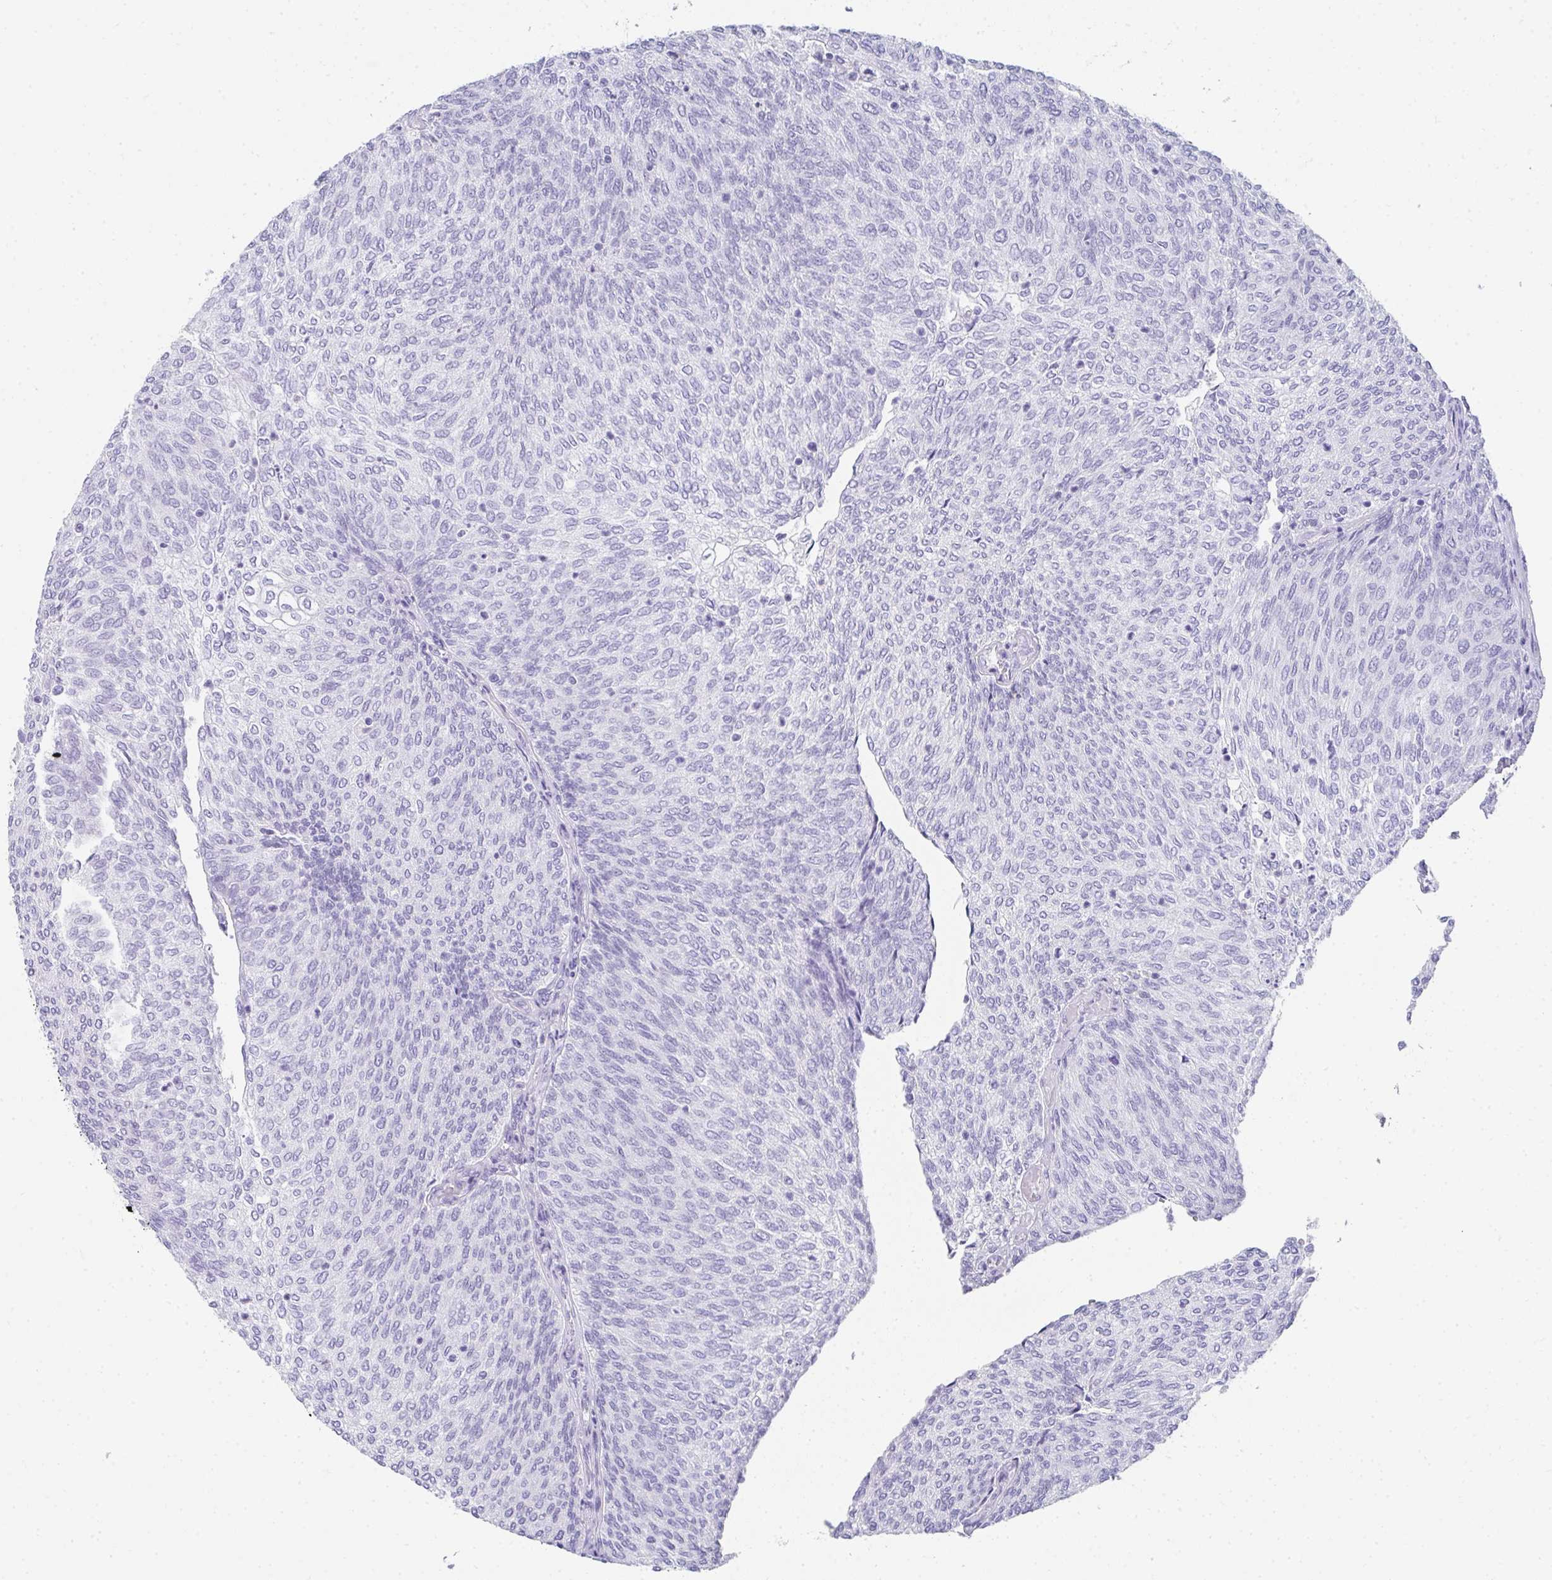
{"staining": {"intensity": "negative", "quantity": "none", "location": "none"}, "tissue": "urothelial cancer", "cell_type": "Tumor cells", "image_type": "cancer", "snomed": [{"axis": "morphology", "description": "Urothelial carcinoma, High grade"}, {"axis": "topography", "description": "Urinary bladder"}], "caption": "An immunohistochemistry image of high-grade urothelial carcinoma is shown. There is no staining in tumor cells of high-grade urothelial carcinoma.", "gene": "RLF", "patient": {"sex": "female", "age": 79}}